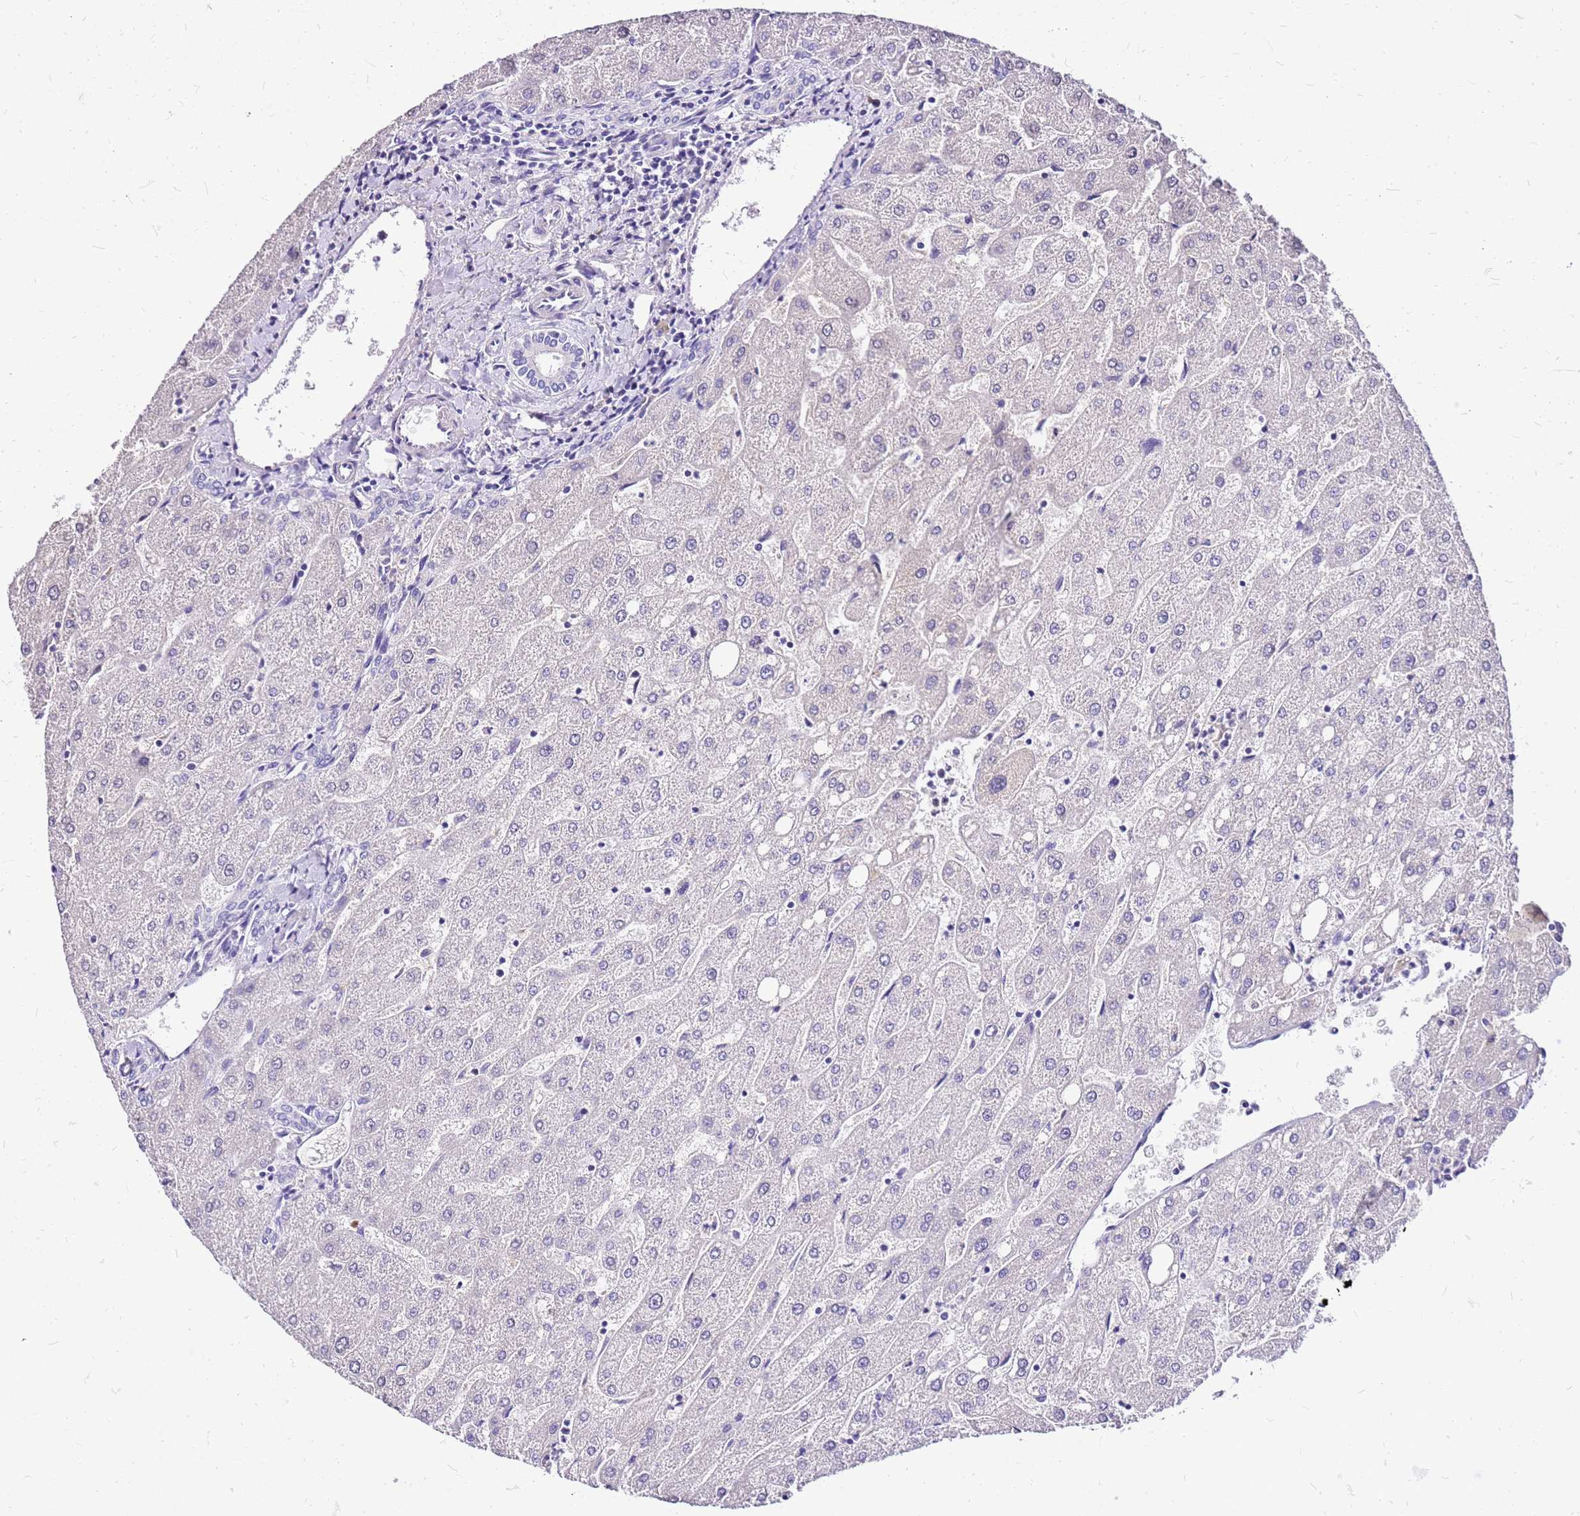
{"staining": {"intensity": "negative", "quantity": "none", "location": "none"}, "tissue": "liver", "cell_type": "Cholangiocytes", "image_type": "normal", "snomed": [{"axis": "morphology", "description": "Normal tissue, NOS"}, {"axis": "topography", "description": "Liver"}], "caption": "The micrograph displays no significant staining in cholangiocytes of liver. (DAB IHC visualized using brightfield microscopy, high magnification).", "gene": "DCDC2B", "patient": {"sex": "male", "age": 67}}